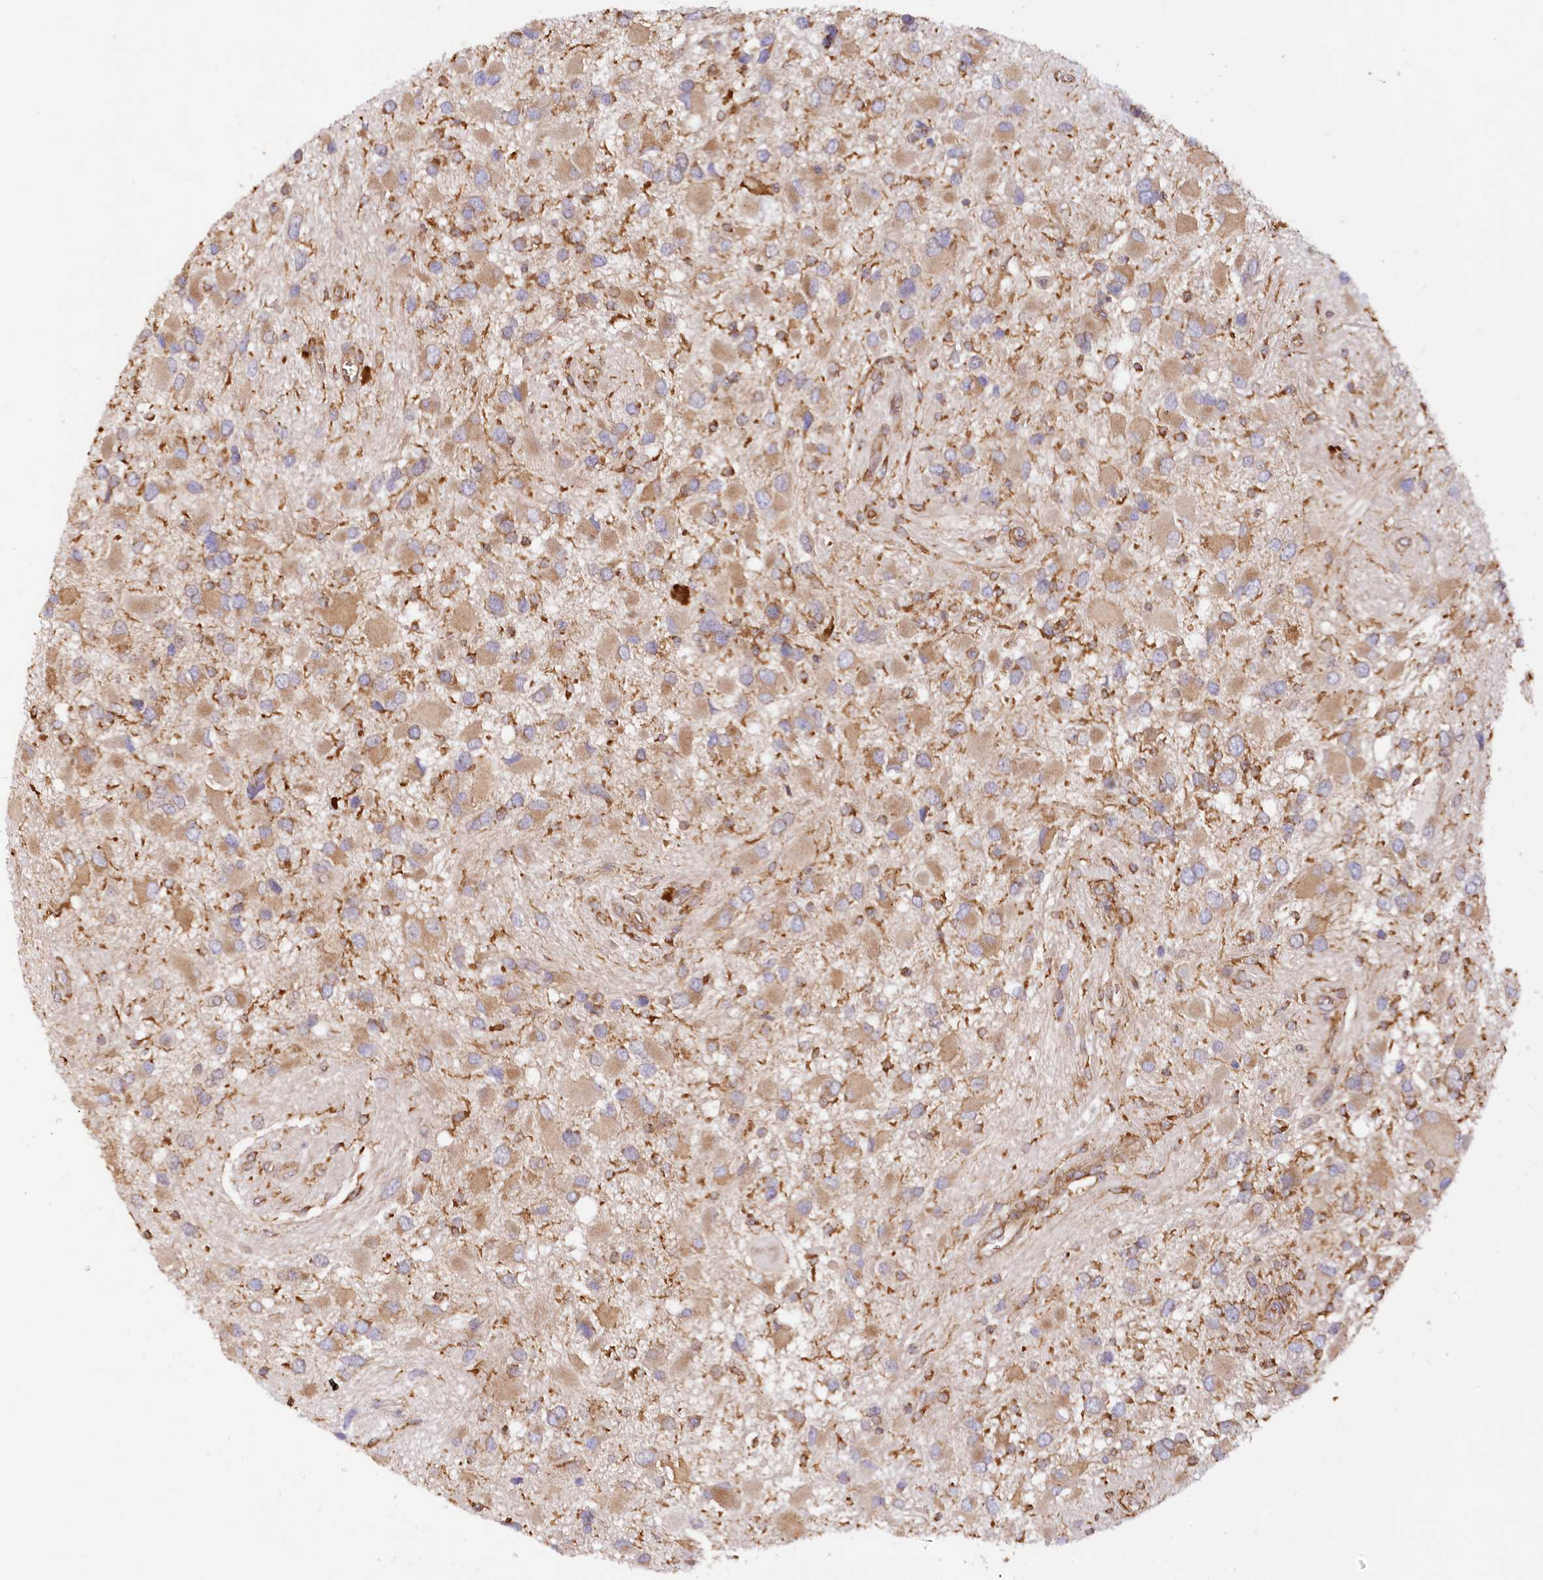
{"staining": {"intensity": "moderate", "quantity": ">75%", "location": "cytoplasmic/membranous"}, "tissue": "glioma", "cell_type": "Tumor cells", "image_type": "cancer", "snomed": [{"axis": "morphology", "description": "Glioma, malignant, High grade"}, {"axis": "topography", "description": "Brain"}], "caption": "A high-resolution histopathology image shows immunohistochemistry (IHC) staining of glioma, which shows moderate cytoplasmic/membranous staining in about >75% of tumor cells.", "gene": "ACAP2", "patient": {"sex": "male", "age": 53}}